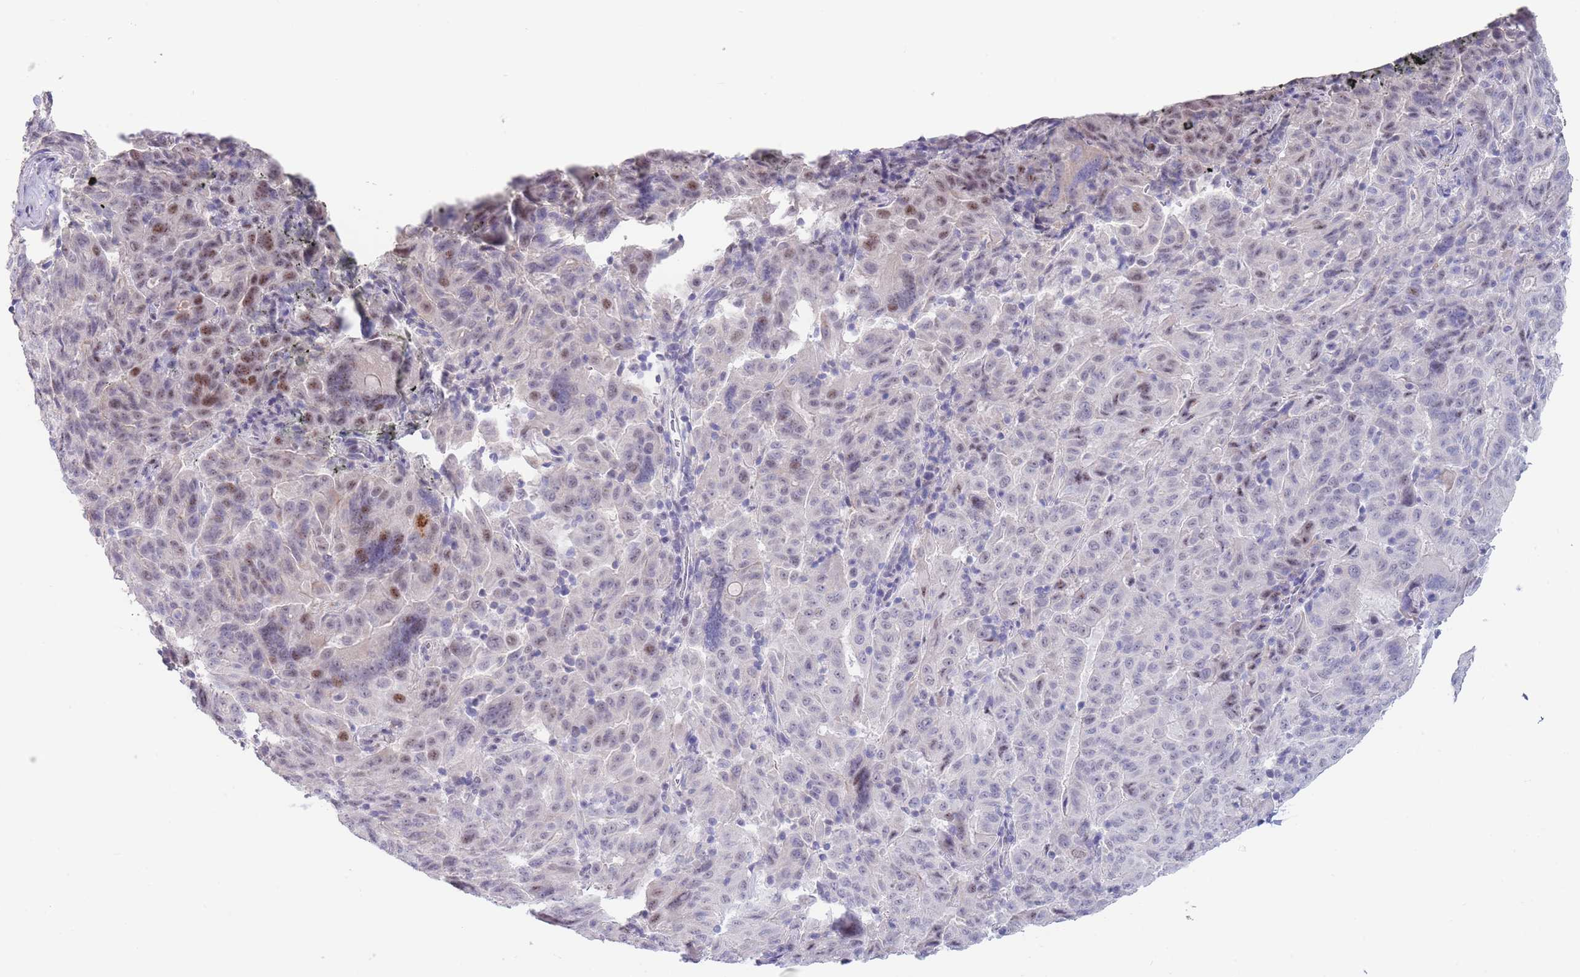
{"staining": {"intensity": "moderate", "quantity": "<25%", "location": "nuclear"}, "tissue": "pancreatic cancer", "cell_type": "Tumor cells", "image_type": "cancer", "snomed": [{"axis": "morphology", "description": "Adenocarcinoma, NOS"}, {"axis": "topography", "description": "Pancreas"}], "caption": "DAB (3,3'-diaminobenzidine) immunohistochemical staining of human adenocarcinoma (pancreatic) reveals moderate nuclear protein expression in about <25% of tumor cells. Immunohistochemistry (ihc) stains the protein of interest in brown and the nuclei are stained blue.", "gene": "ASAP3", "patient": {"sex": "male", "age": 63}}